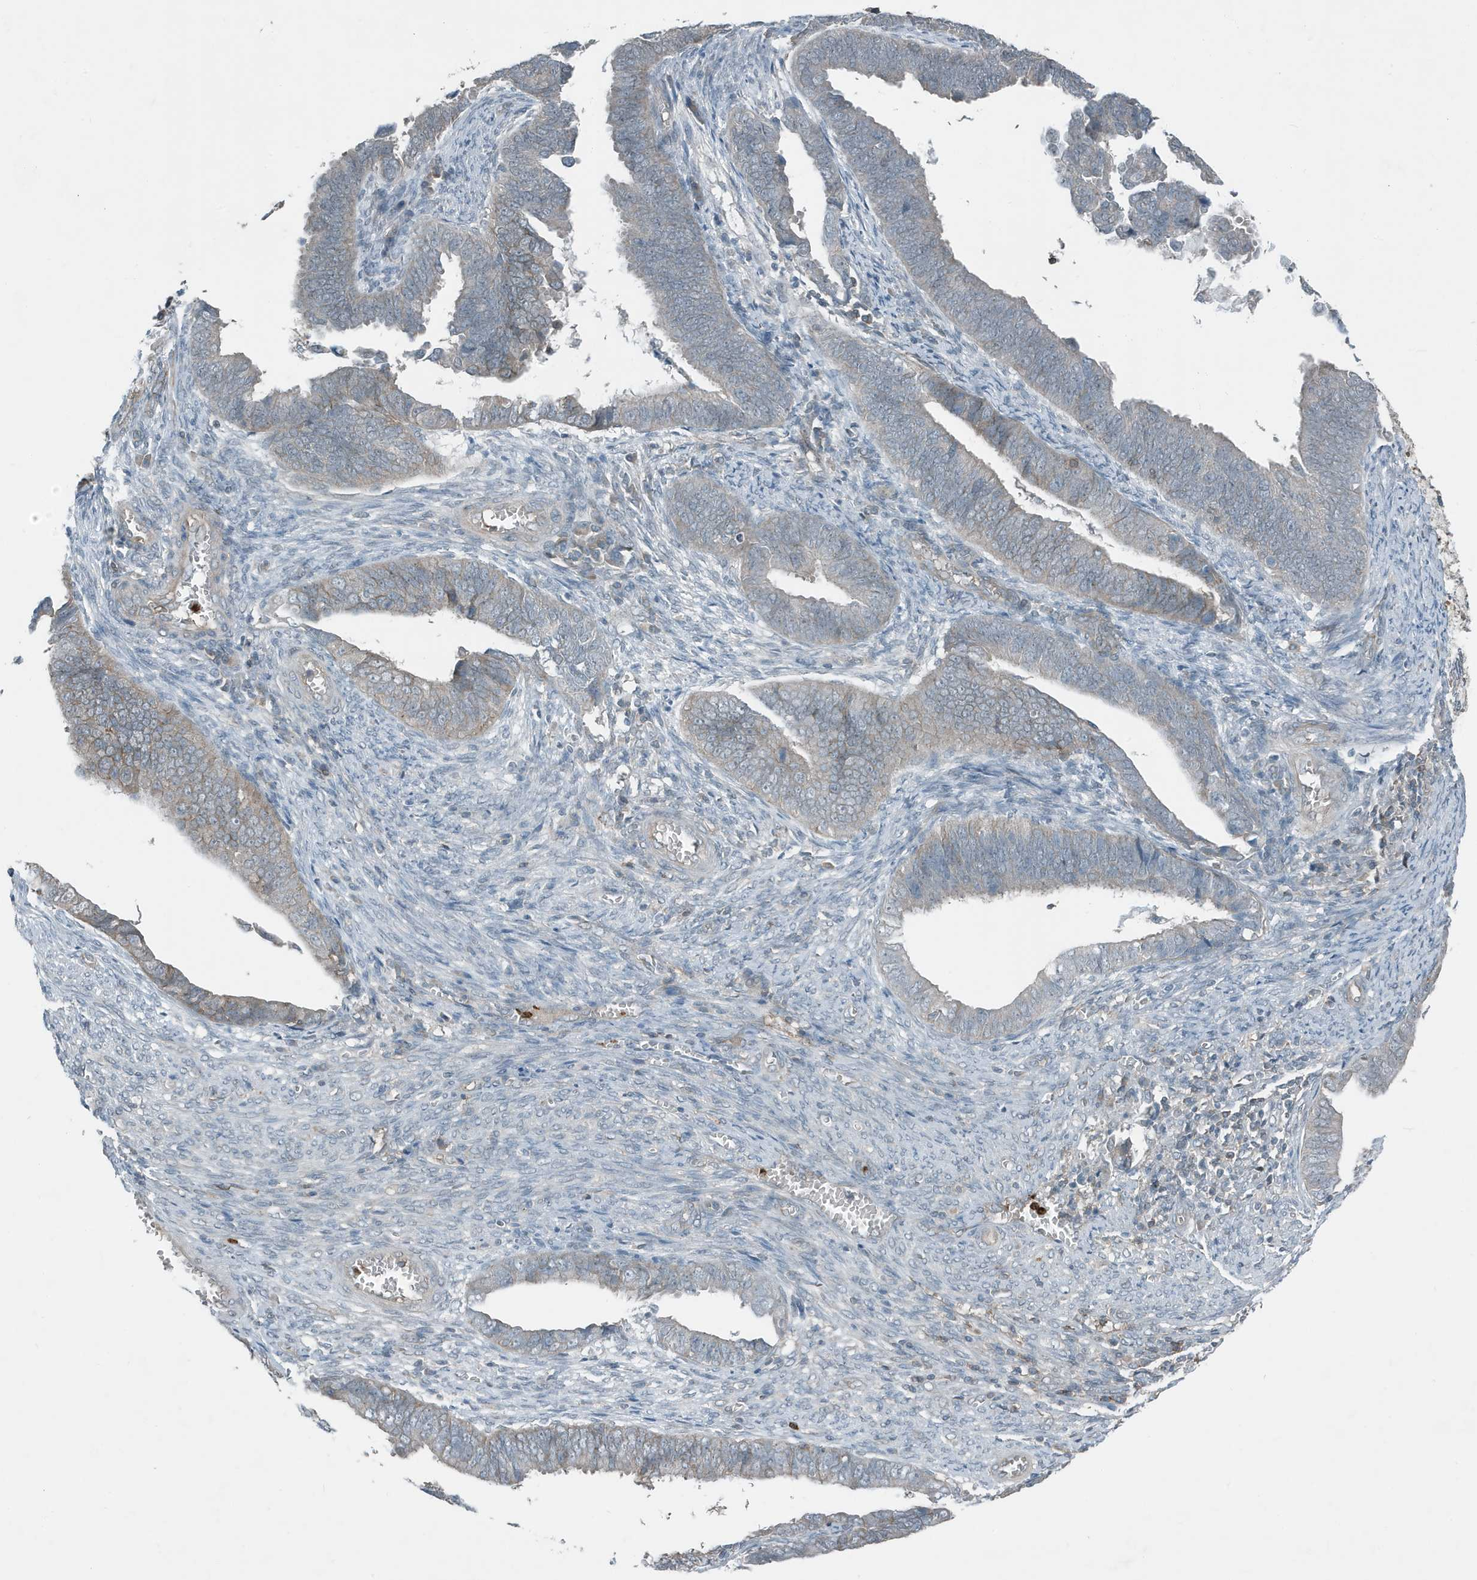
{"staining": {"intensity": "negative", "quantity": "none", "location": "none"}, "tissue": "endometrial cancer", "cell_type": "Tumor cells", "image_type": "cancer", "snomed": [{"axis": "morphology", "description": "Adenocarcinoma, NOS"}, {"axis": "topography", "description": "Endometrium"}], "caption": "Protein analysis of endometrial adenocarcinoma exhibits no significant positivity in tumor cells. (DAB (3,3'-diaminobenzidine) IHC, high magnification).", "gene": "DAPP1", "patient": {"sex": "female", "age": 75}}